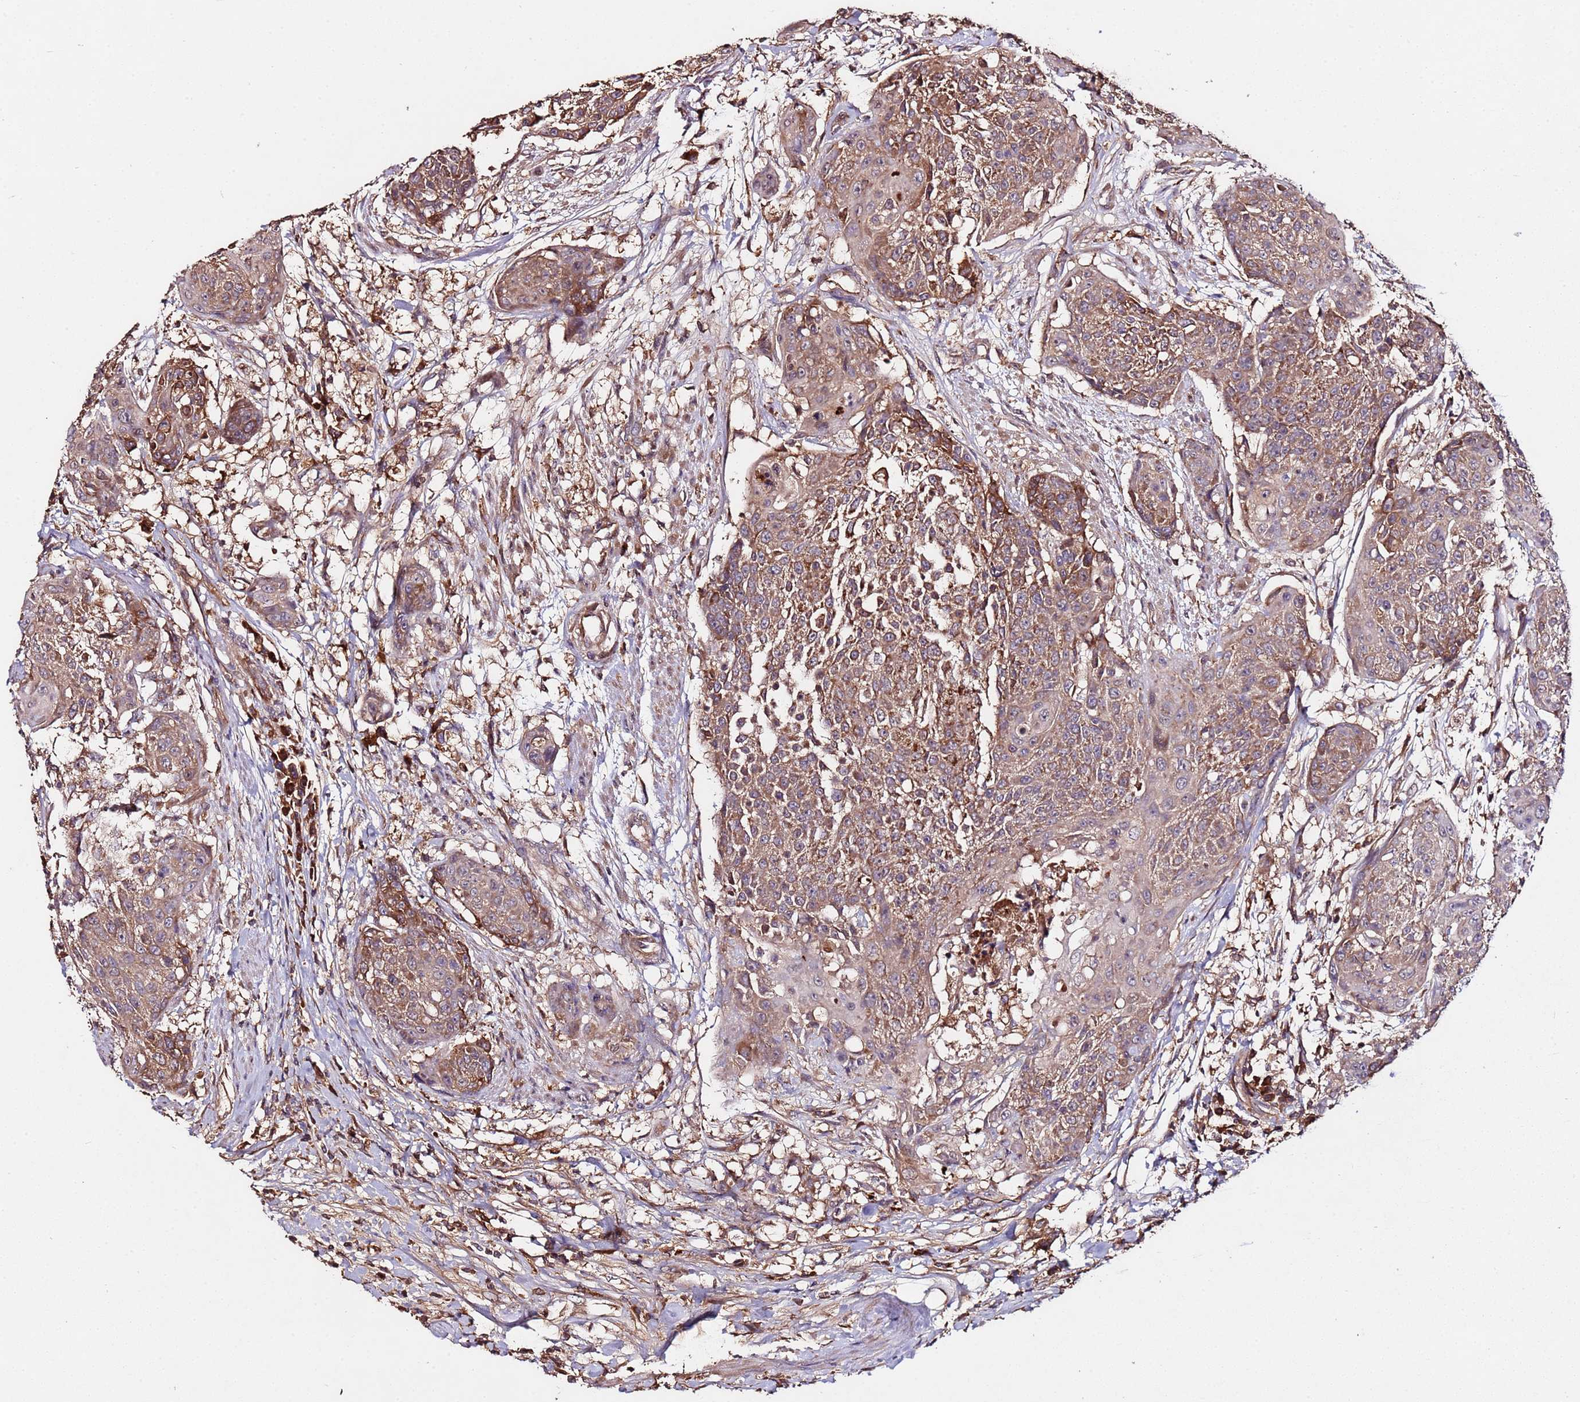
{"staining": {"intensity": "moderate", "quantity": ">75%", "location": "cytoplasmic/membranous"}, "tissue": "urothelial cancer", "cell_type": "Tumor cells", "image_type": "cancer", "snomed": [{"axis": "morphology", "description": "Urothelial carcinoma, High grade"}, {"axis": "topography", "description": "Urinary bladder"}], "caption": "Immunohistochemical staining of urothelial carcinoma (high-grade) shows moderate cytoplasmic/membranous protein positivity in approximately >75% of tumor cells. Nuclei are stained in blue.", "gene": "RPS15A", "patient": {"sex": "female", "age": 63}}